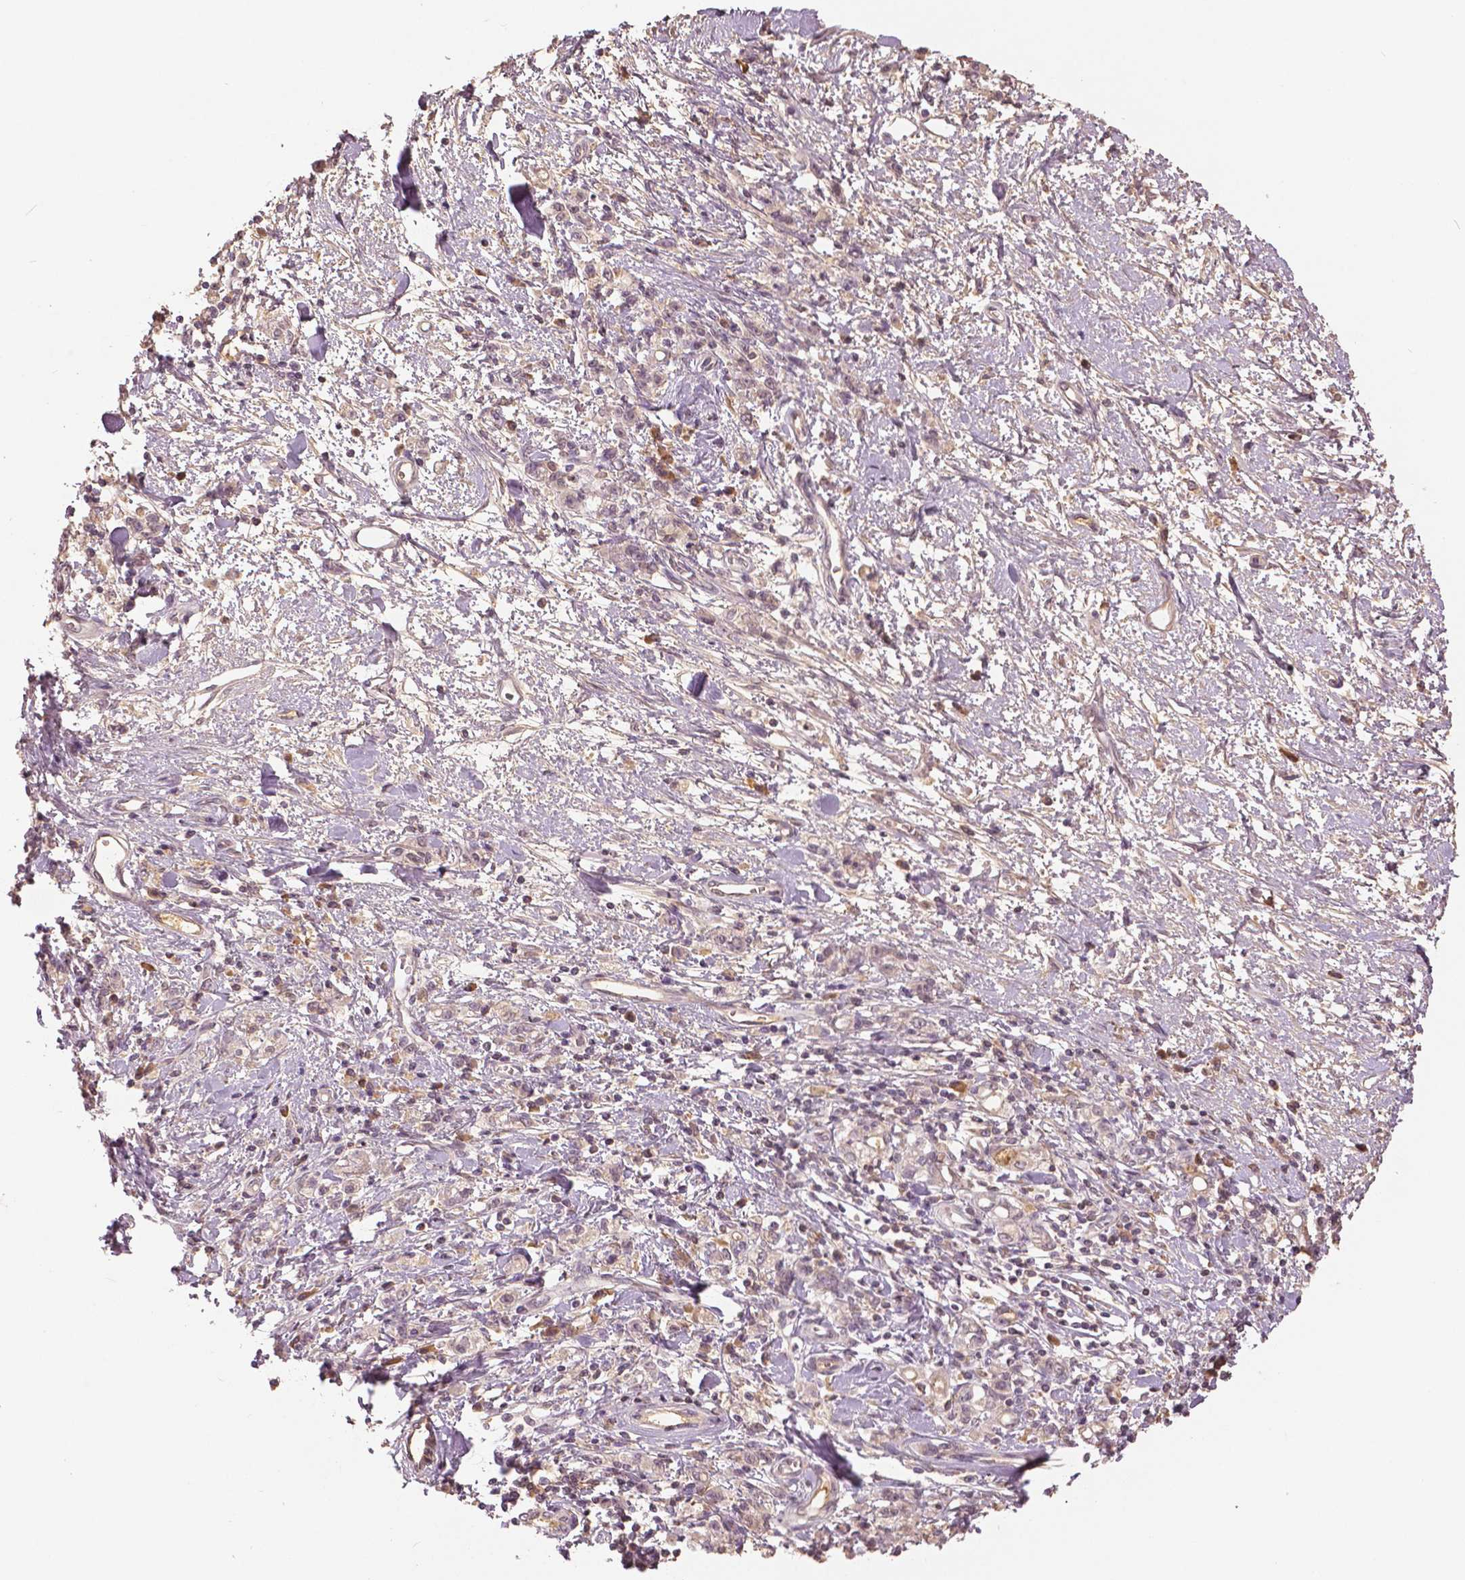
{"staining": {"intensity": "weak", "quantity": "25%-75%", "location": "nuclear"}, "tissue": "stomach cancer", "cell_type": "Tumor cells", "image_type": "cancer", "snomed": [{"axis": "morphology", "description": "Adenocarcinoma, NOS"}, {"axis": "topography", "description": "Stomach"}], "caption": "Stomach cancer (adenocarcinoma) stained for a protein shows weak nuclear positivity in tumor cells.", "gene": "ANGPTL4", "patient": {"sex": "male", "age": 77}}